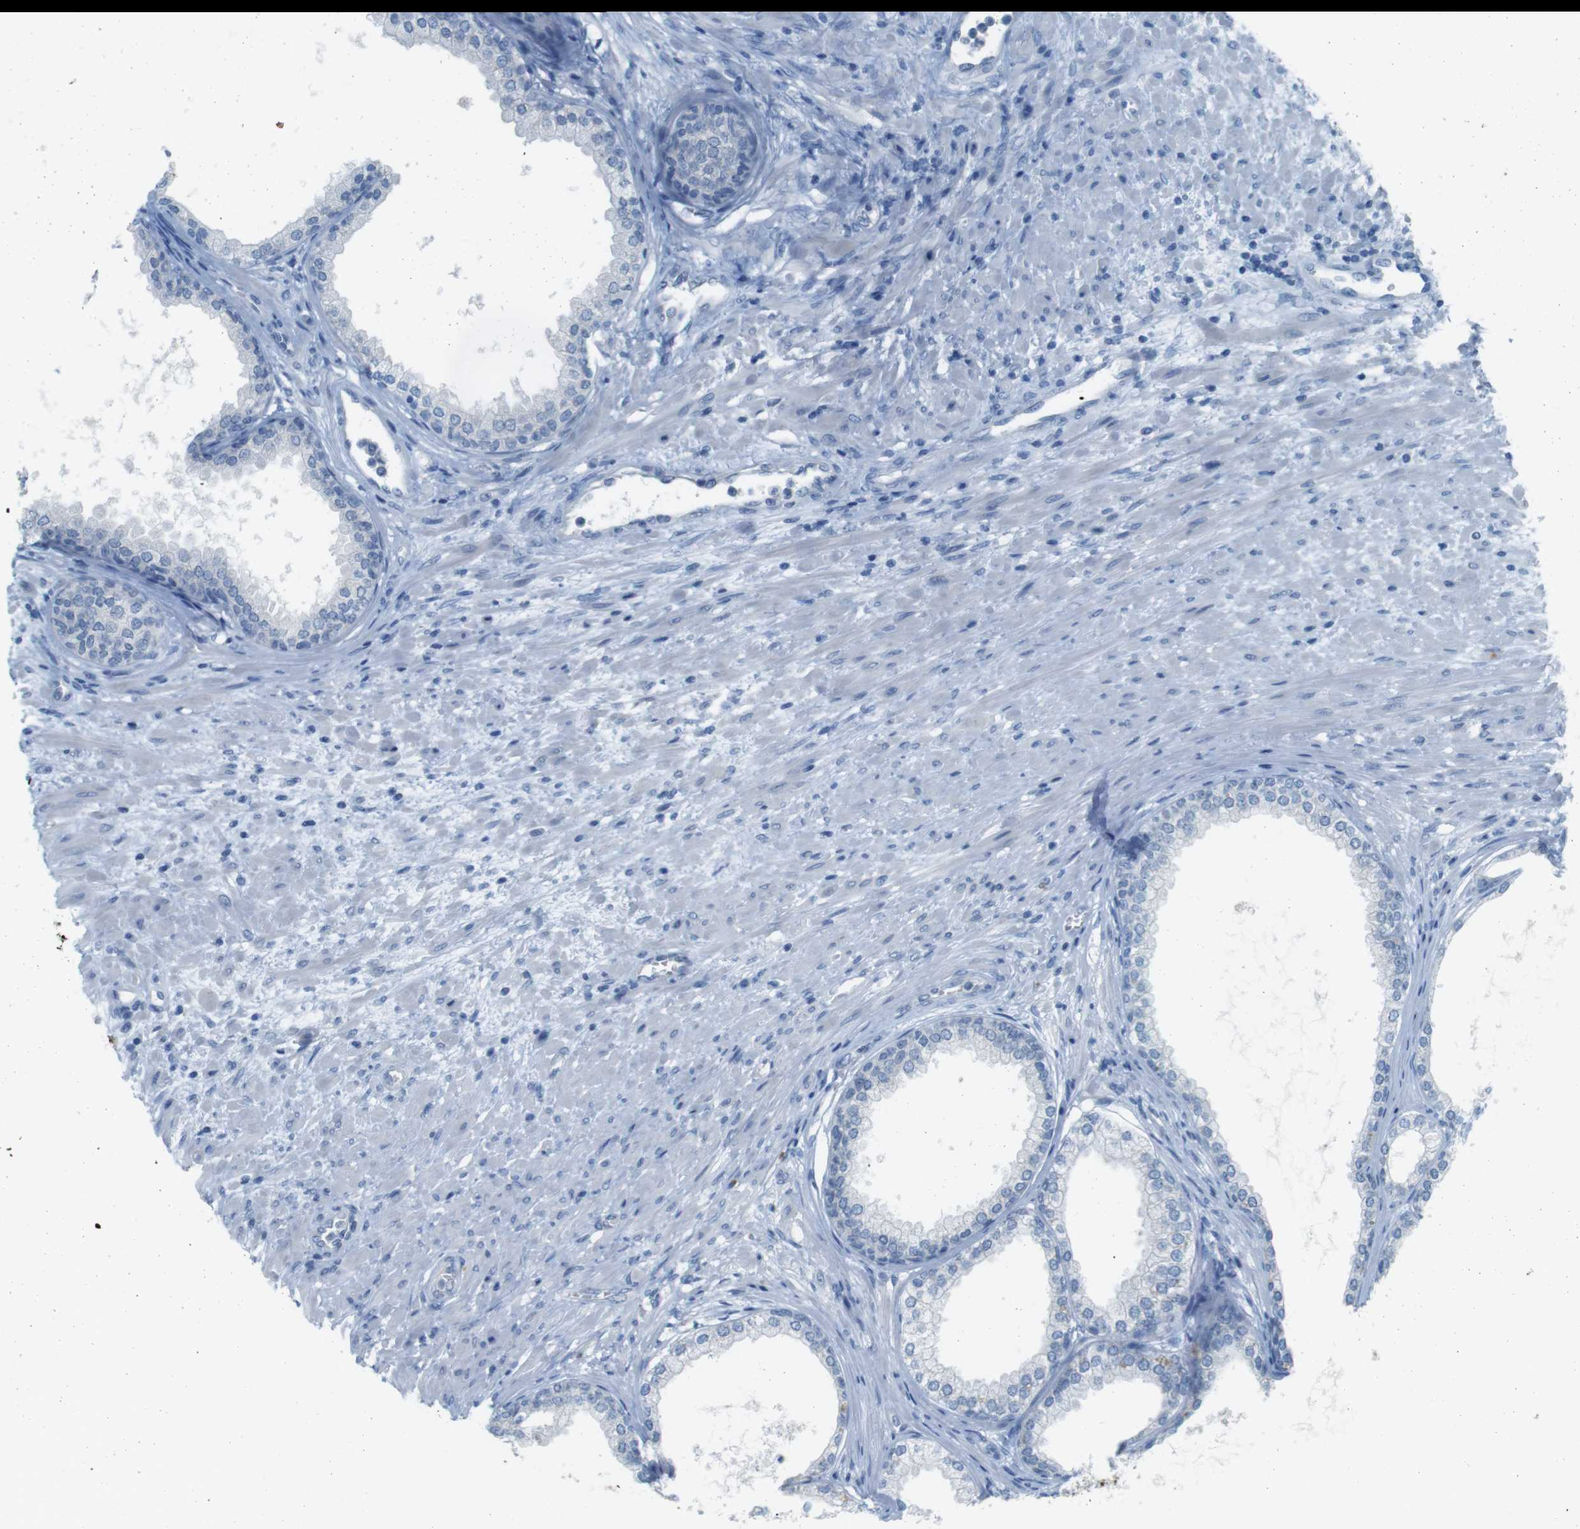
{"staining": {"intensity": "negative", "quantity": "none", "location": "none"}, "tissue": "prostate", "cell_type": "Glandular cells", "image_type": "normal", "snomed": [{"axis": "morphology", "description": "Normal tissue, NOS"}, {"axis": "topography", "description": "Prostate"}], "caption": "Immunohistochemistry of benign prostate exhibits no positivity in glandular cells.", "gene": "MUC5B", "patient": {"sex": "male", "age": 76}}